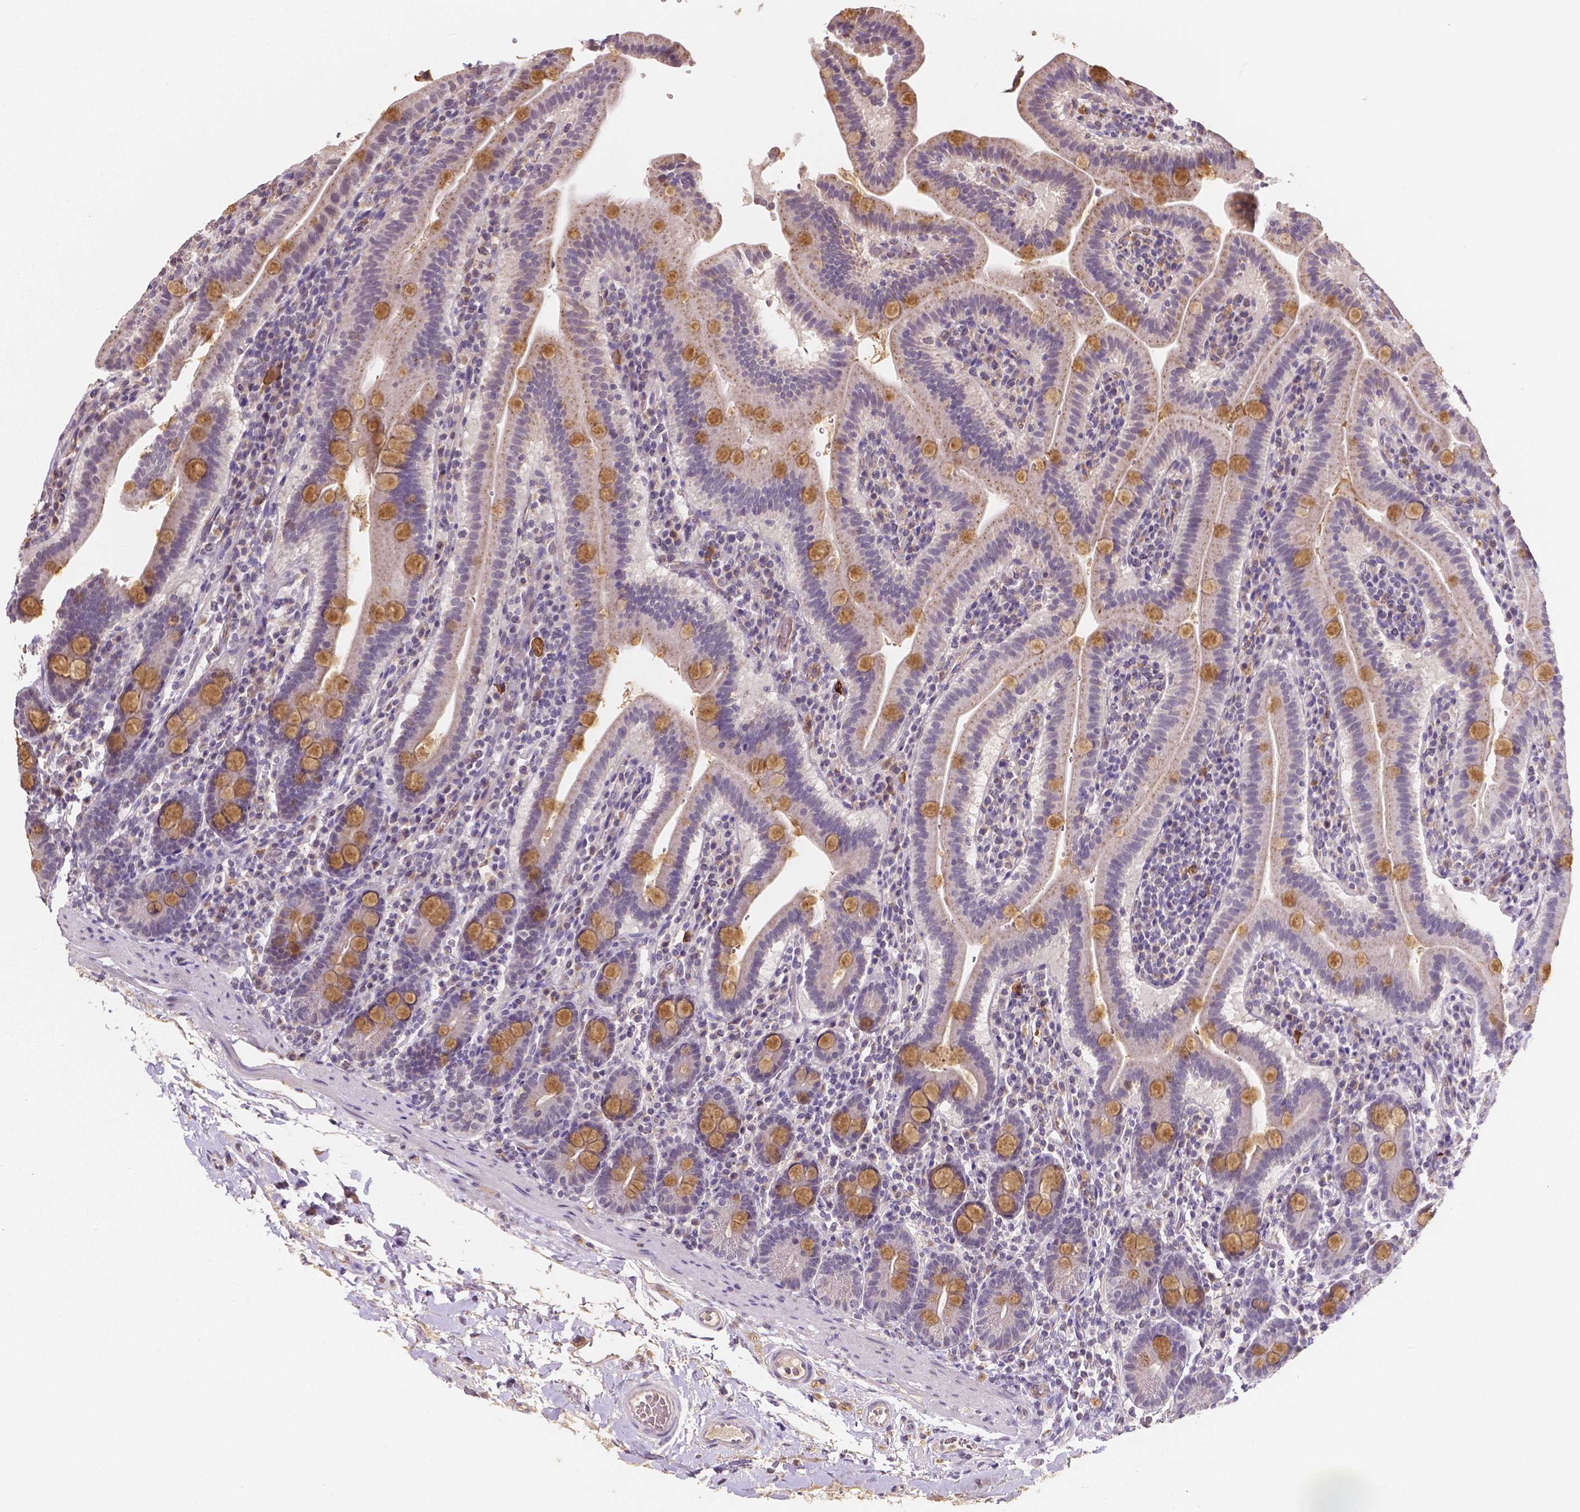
{"staining": {"intensity": "moderate", "quantity": "25%-75%", "location": "cytoplasmic/membranous"}, "tissue": "small intestine", "cell_type": "Glandular cells", "image_type": "normal", "snomed": [{"axis": "morphology", "description": "Normal tissue, NOS"}, {"axis": "topography", "description": "Small intestine"}], "caption": "Immunohistochemistry micrograph of benign small intestine: small intestine stained using IHC displays medium levels of moderate protein expression localized specifically in the cytoplasmic/membranous of glandular cells, appearing as a cytoplasmic/membranous brown color.", "gene": "ELAVL2", "patient": {"sex": "male", "age": 26}}